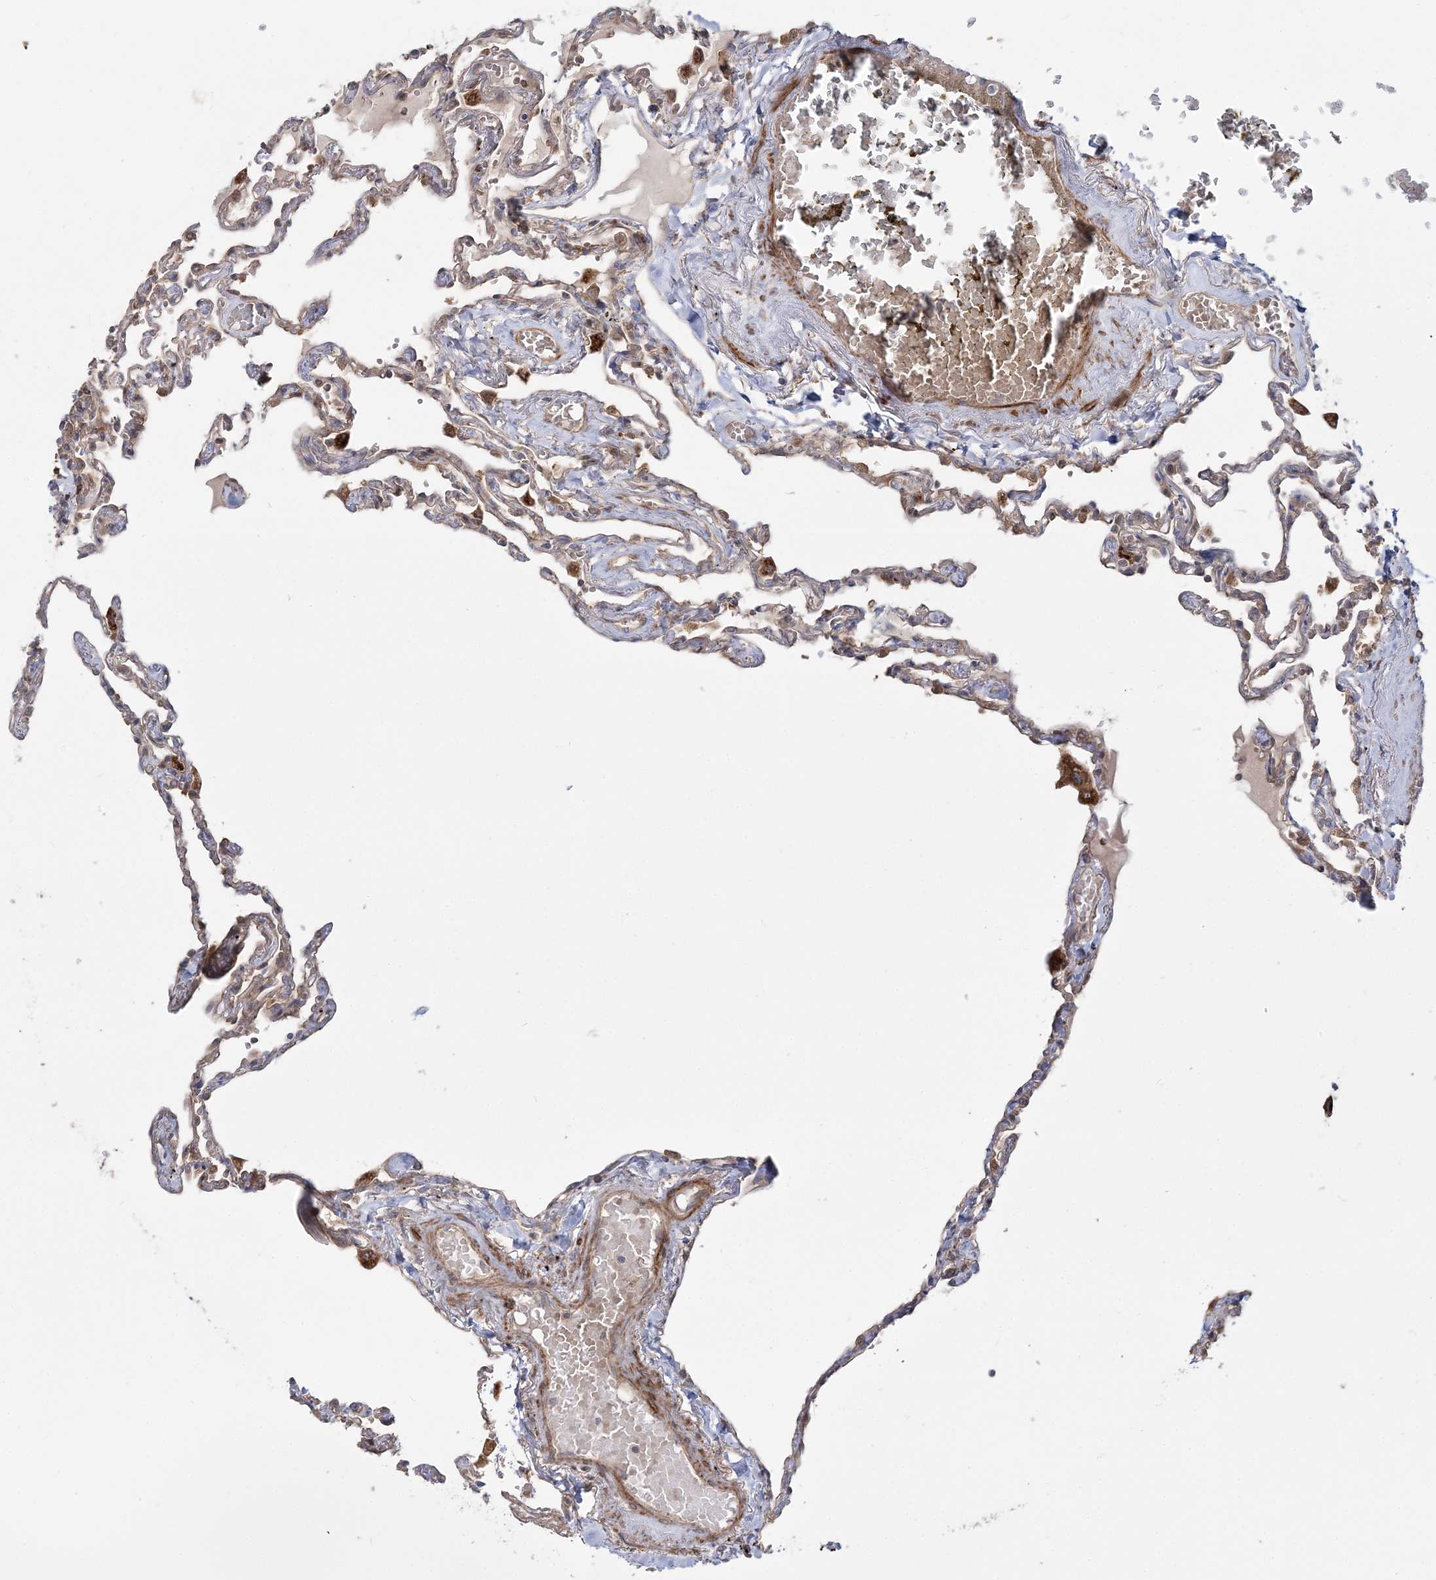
{"staining": {"intensity": "moderate", "quantity": "25%-75%", "location": "cytoplasmic/membranous"}, "tissue": "lung", "cell_type": "Alveolar cells", "image_type": "normal", "snomed": [{"axis": "morphology", "description": "Normal tissue, NOS"}, {"axis": "topography", "description": "Lung"}], "caption": "DAB (3,3'-diaminobenzidine) immunohistochemical staining of benign lung demonstrates moderate cytoplasmic/membranous protein positivity in approximately 25%-75% of alveolar cells.", "gene": "MOCS2", "patient": {"sex": "female", "age": 67}}